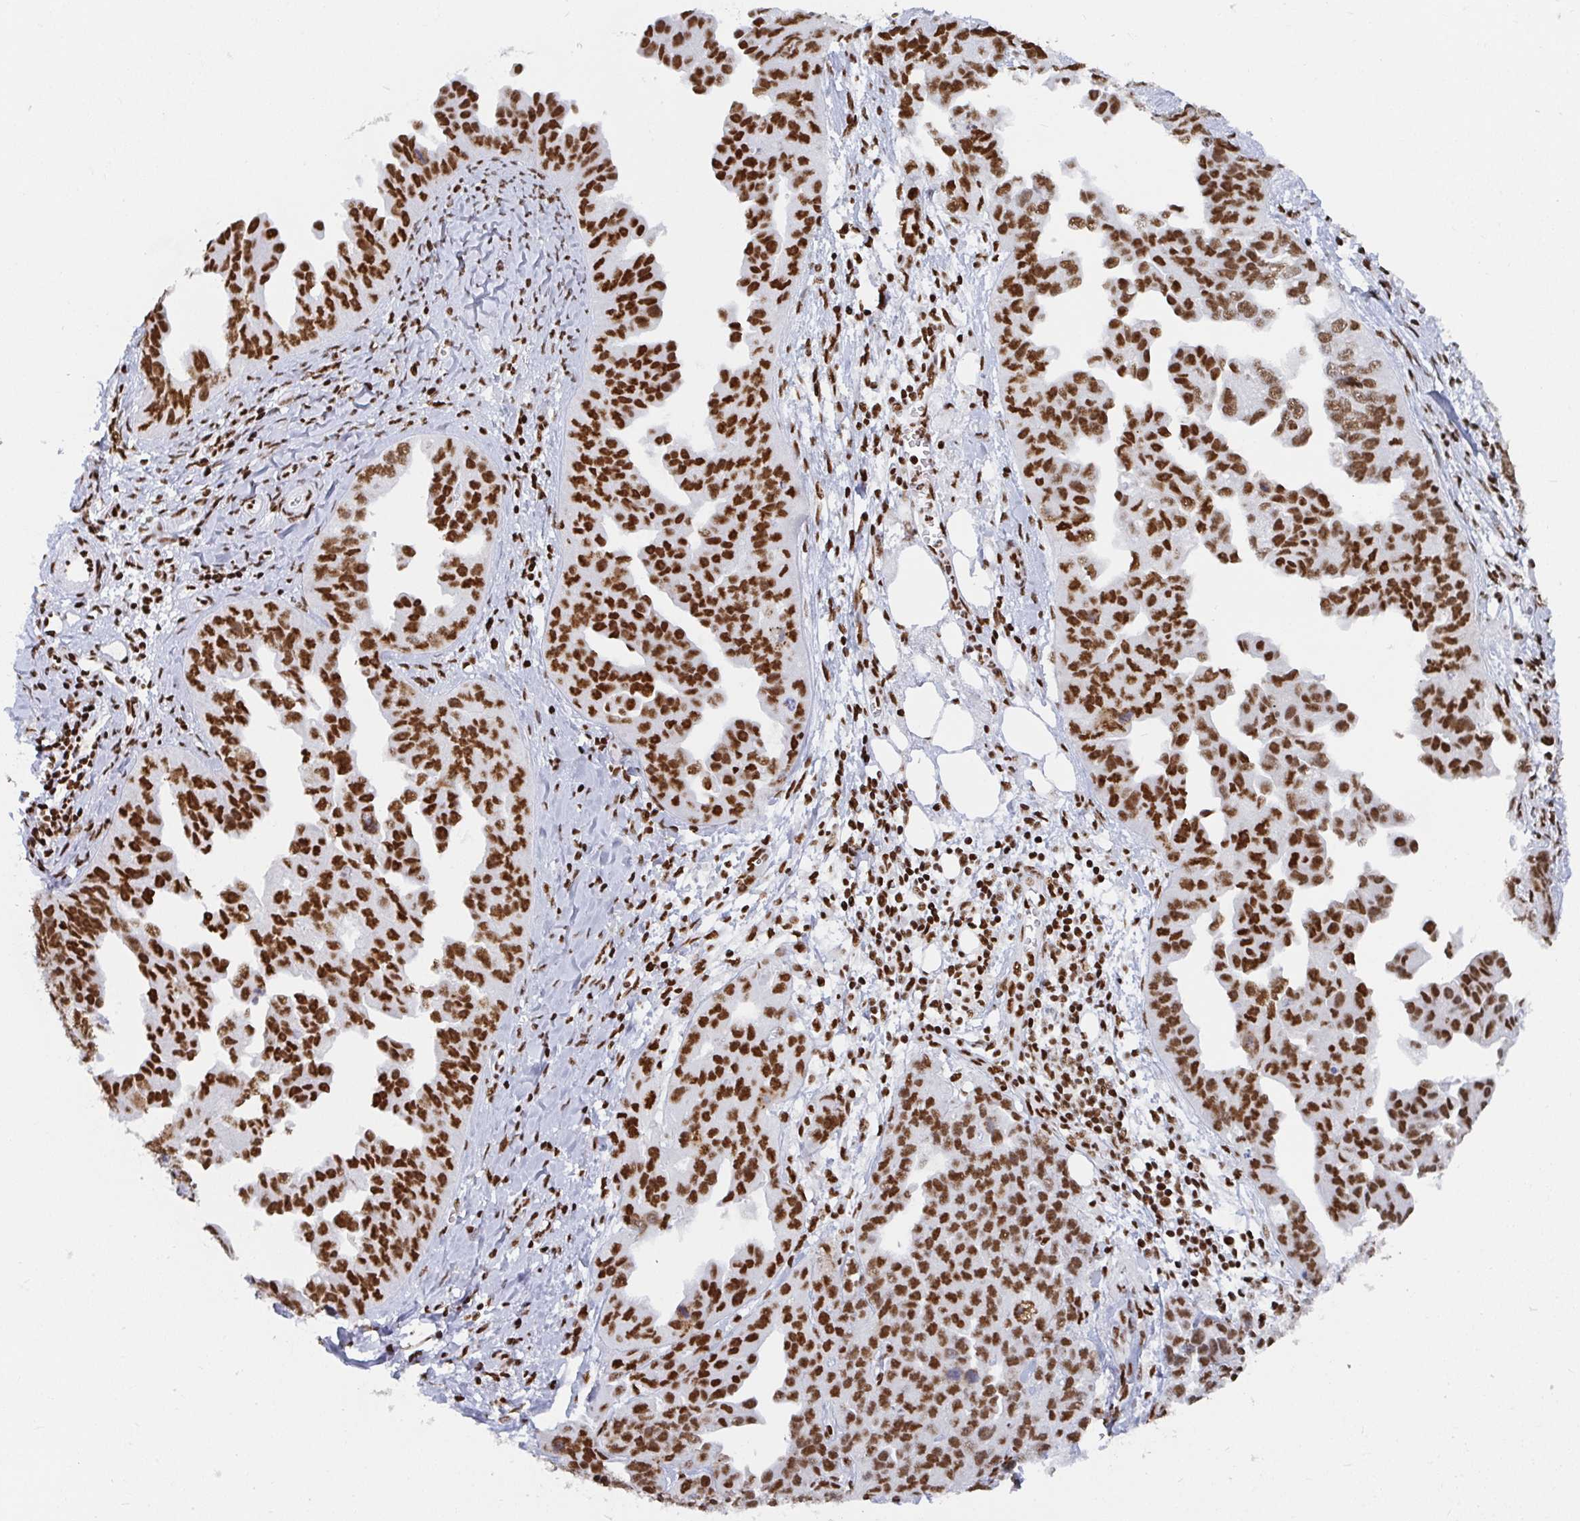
{"staining": {"intensity": "strong", "quantity": ">75%", "location": "nuclear"}, "tissue": "ovarian cancer", "cell_type": "Tumor cells", "image_type": "cancer", "snomed": [{"axis": "morphology", "description": "Cystadenocarcinoma, serous, NOS"}, {"axis": "topography", "description": "Ovary"}], "caption": "Brown immunohistochemical staining in ovarian serous cystadenocarcinoma reveals strong nuclear positivity in about >75% of tumor cells. (IHC, brightfield microscopy, high magnification).", "gene": "EWSR1", "patient": {"sex": "female", "age": 75}}